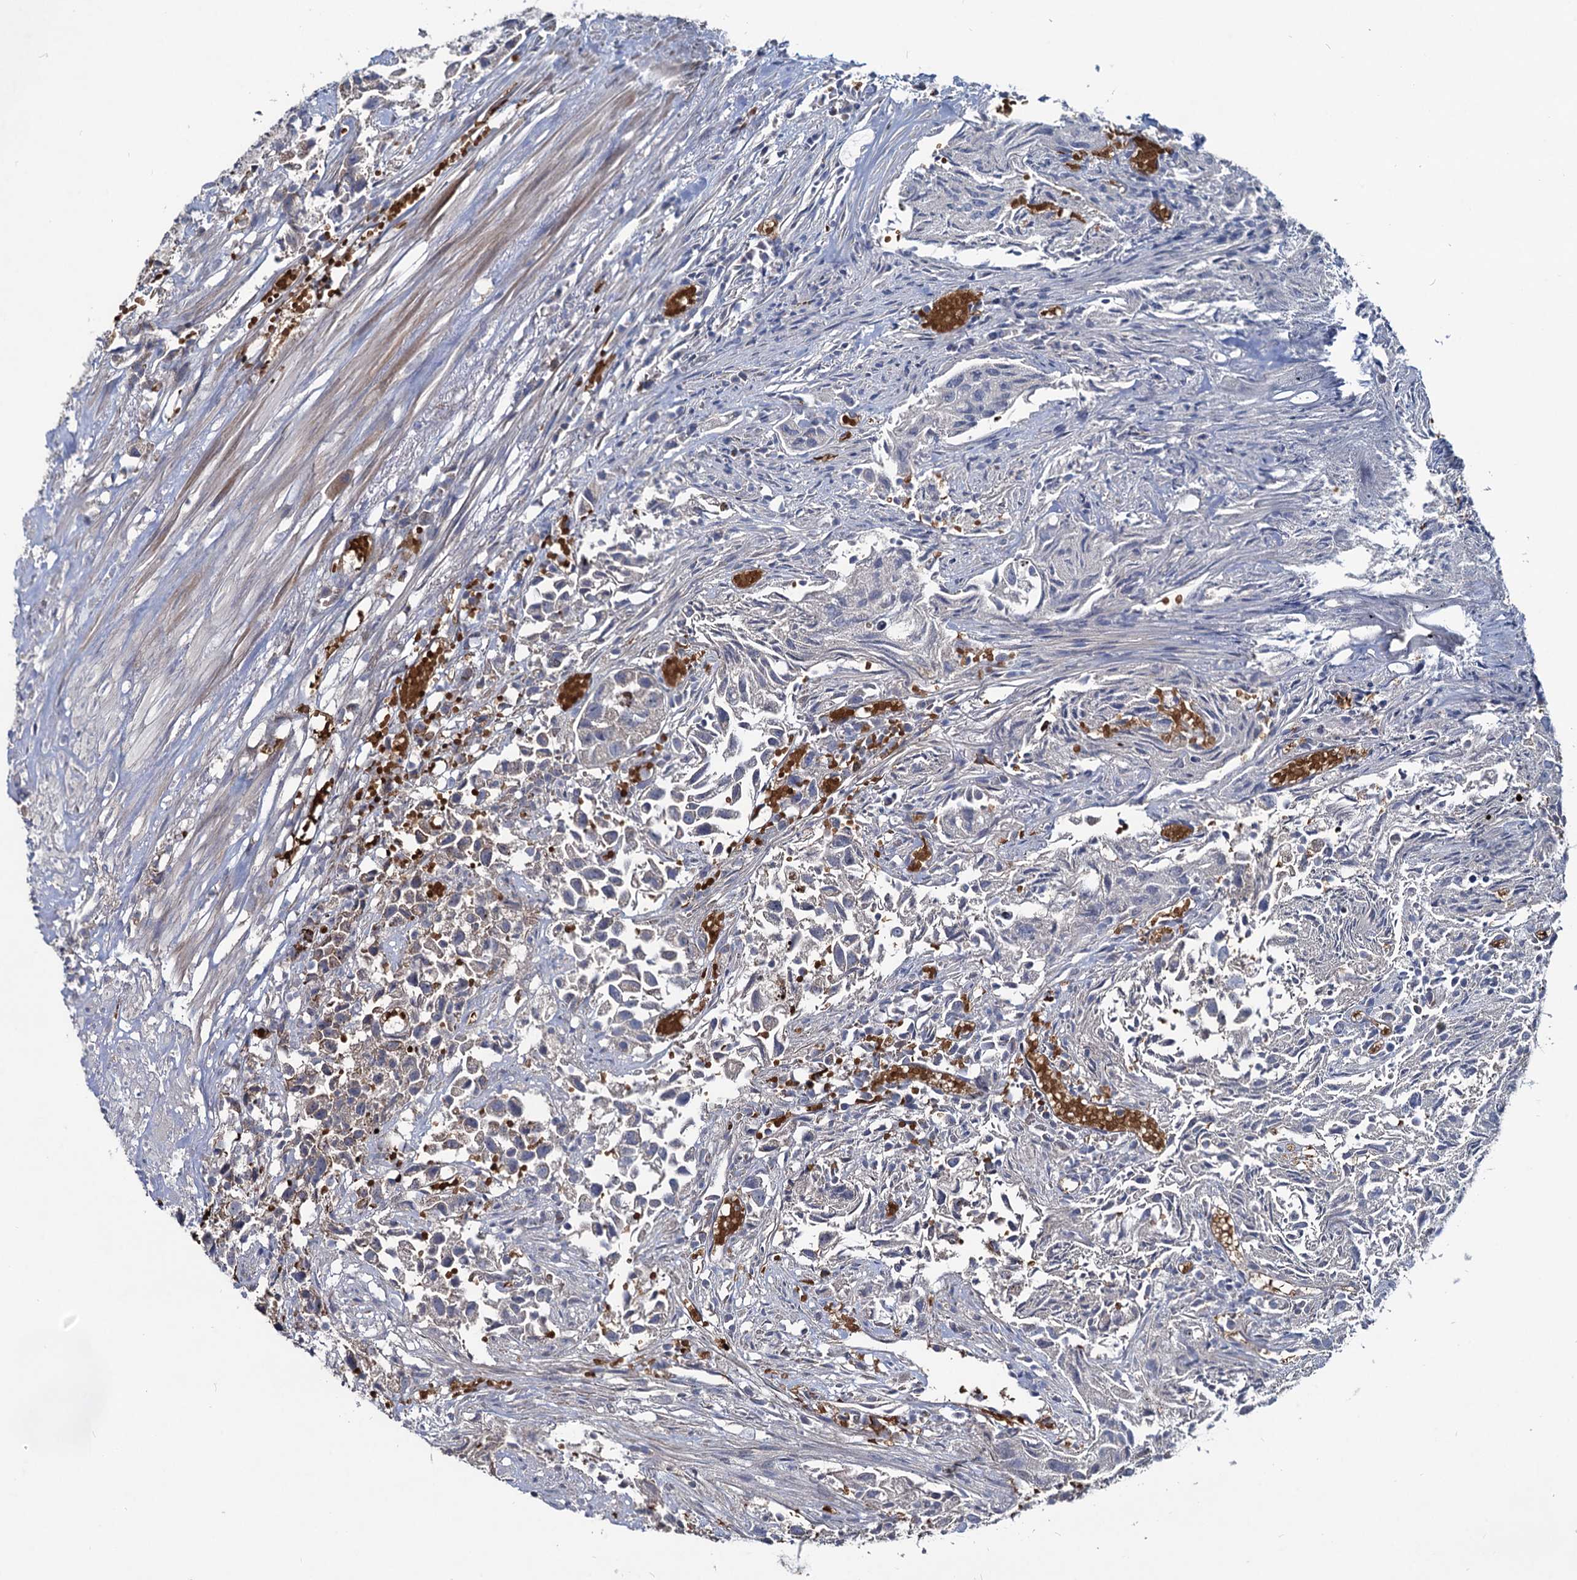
{"staining": {"intensity": "weak", "quantity": "<25%", "location": "cytoplasmic/membranous"}, "tissue": "urothelial cancer", "cell_type": "Tumor cells", "image_type": "cancer", "snomed": [{"axis": "morphology", "description": "Urothelial carcinoma, High grade"}, {"axis": "topography", "description": "Urinary bladder"}], "caption": "This histopathology image is of urothelial cancer stained with IHC to label a protein in brown with the nuclei are counter-stained blue. There is no expression in tumor cells.", "gene": "RNF6", "patient": {"sex": "female", "age": 75}}